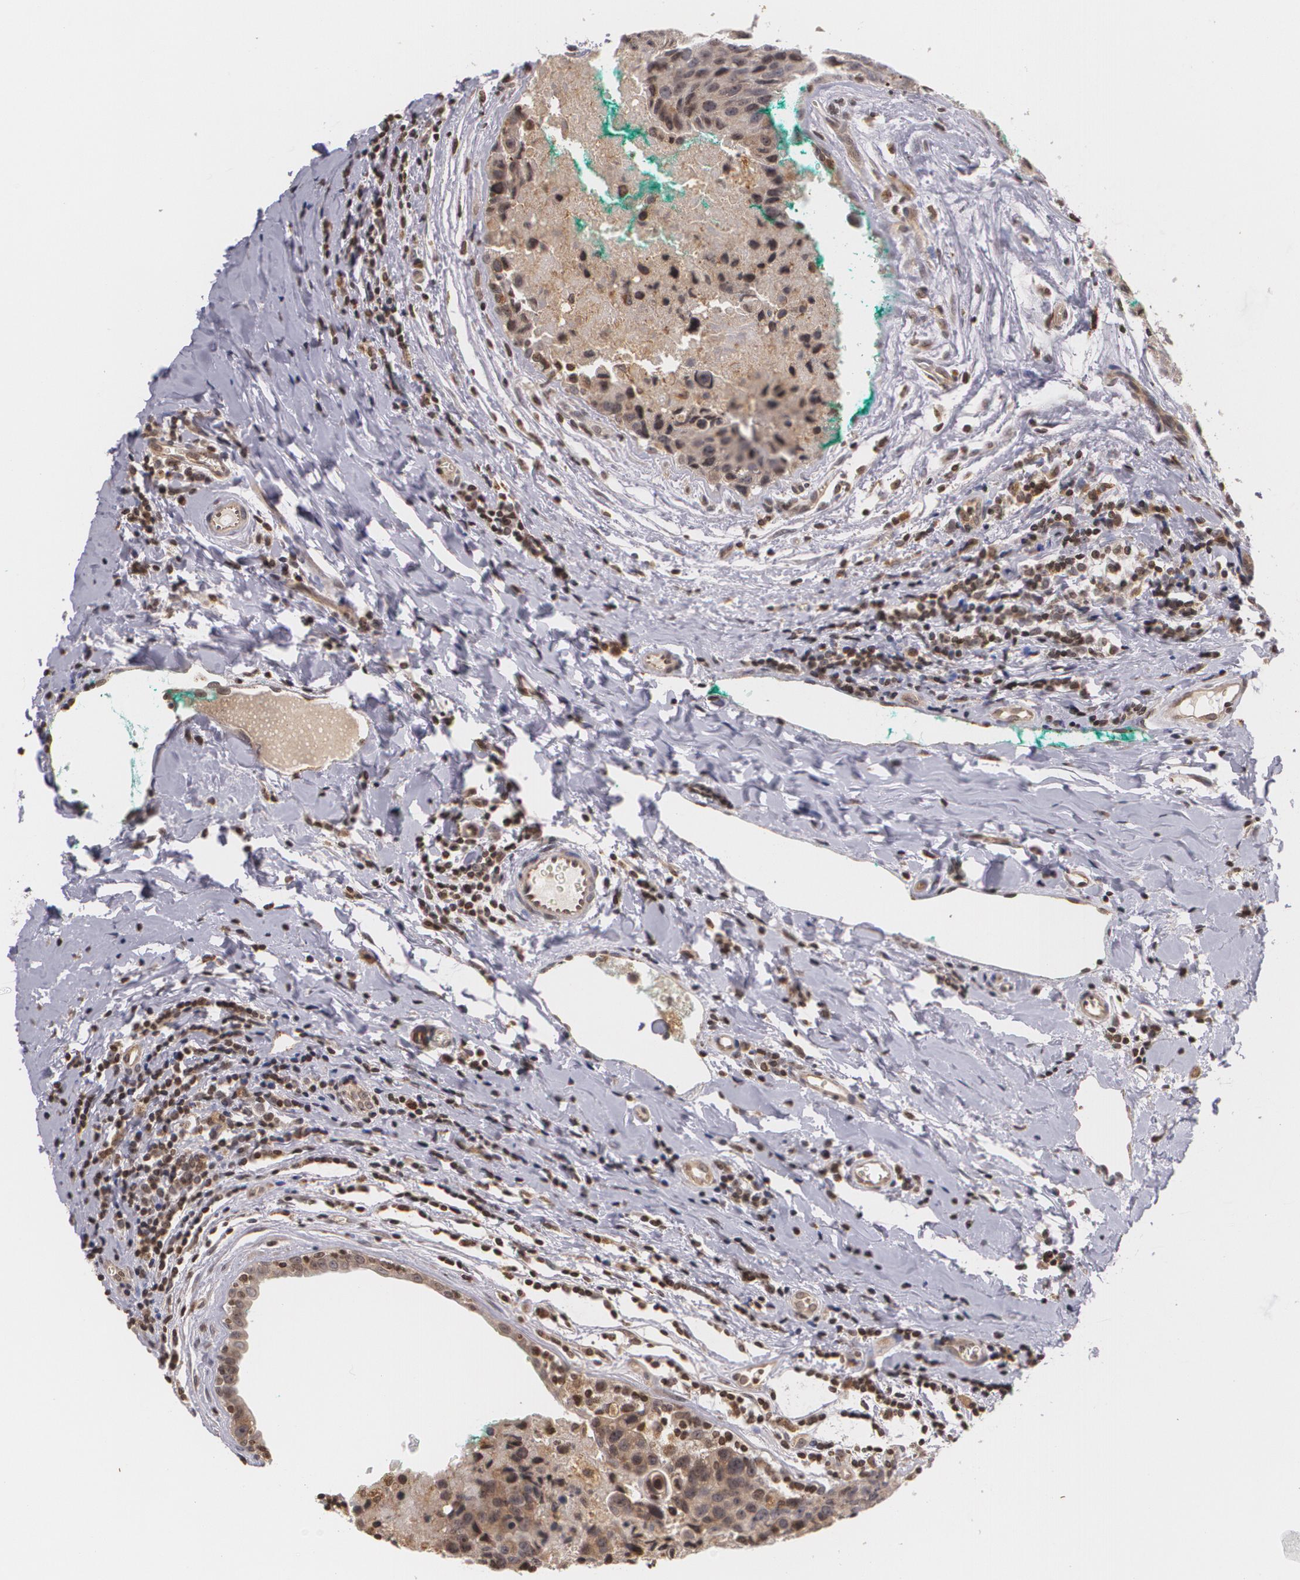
{"staining": {"intensity": "weak", "quantity": ">75%", "location": "cytoplasmic/membranous"}, "tissue": "breast cancer", "cell_type": "Tumor cells", "image_type": "cancer", "snomed": [{"axis": "morphology", "description": "Duct carcinoma"}, {"axis": "topography", "description": "Breast"}], "caption": "Weak cytoplasmic/membranous staining is seen in about >75% of tumor cells in invasive ductal carcinoma (breast).", "gene": "VAV3", "patient": {"sex": "female", "age": 24}}